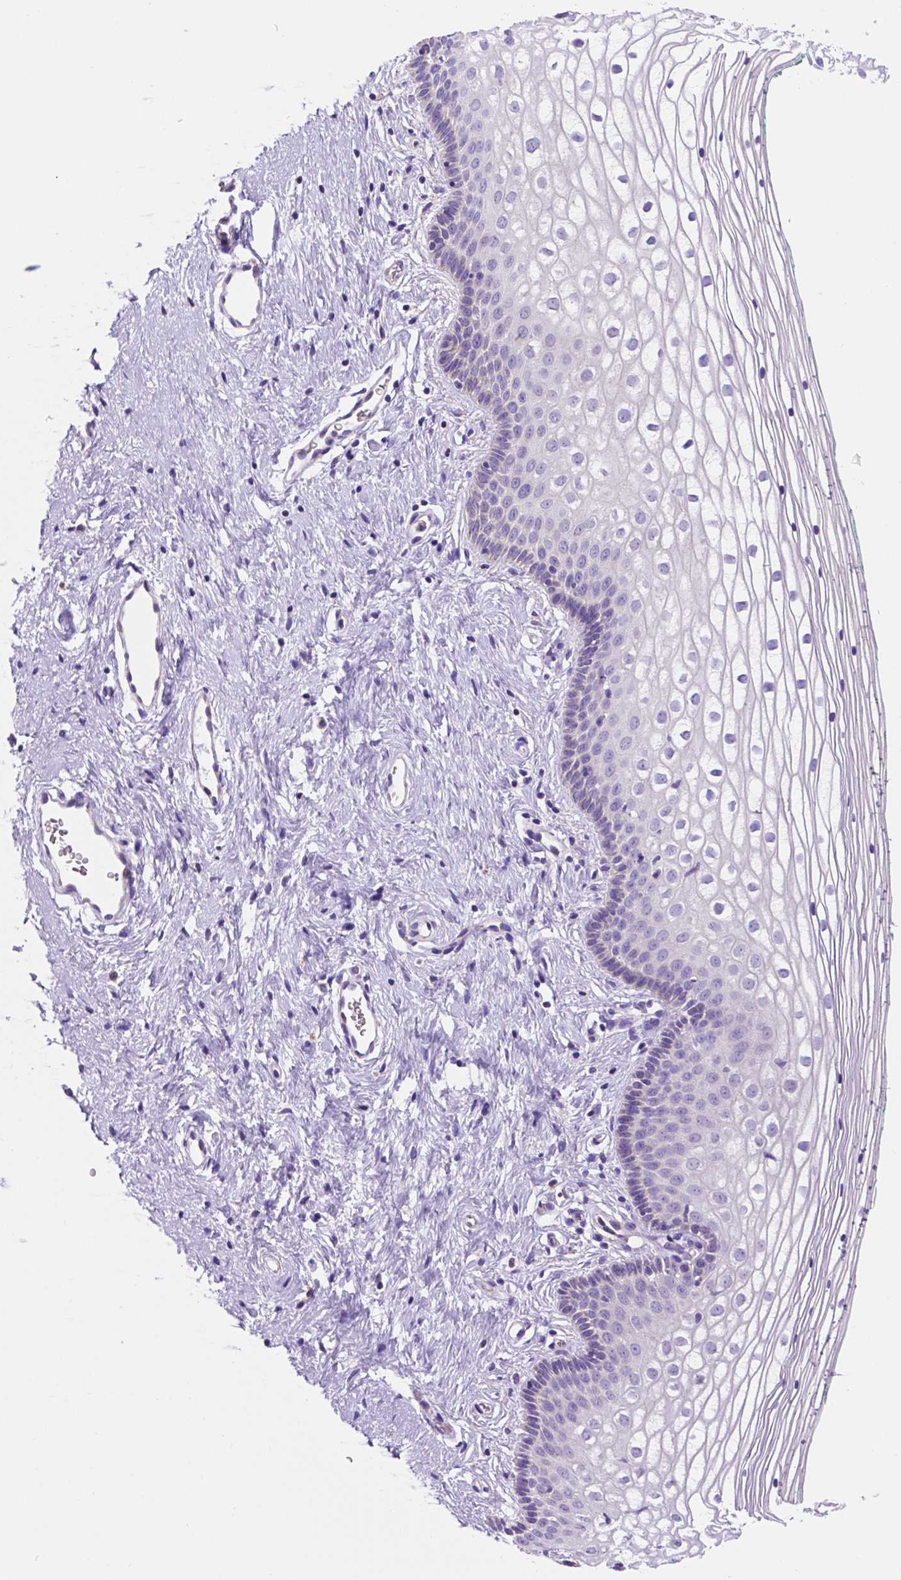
{"staining": {"intensity": "negative", "quantity": "none", "location": "none"}, "tissue": "vagina", "cell_type": "Squamous epithelial cells", "image_type": "normal", "snomed": [{"axis": "morphology", "description": "Normal tissue, NOS"}, {"axis": "topography", "description": "Vagina"}], "caption": "This is a micrograph of IHC staining of benign vagina, which shows no expression in squamous epithelial cells. (Immunohistochemistry (ihc), brightfield microscopy, high magnification).", "gene": "TRPV5", "patient": {"sex": "female", "age": 36}}